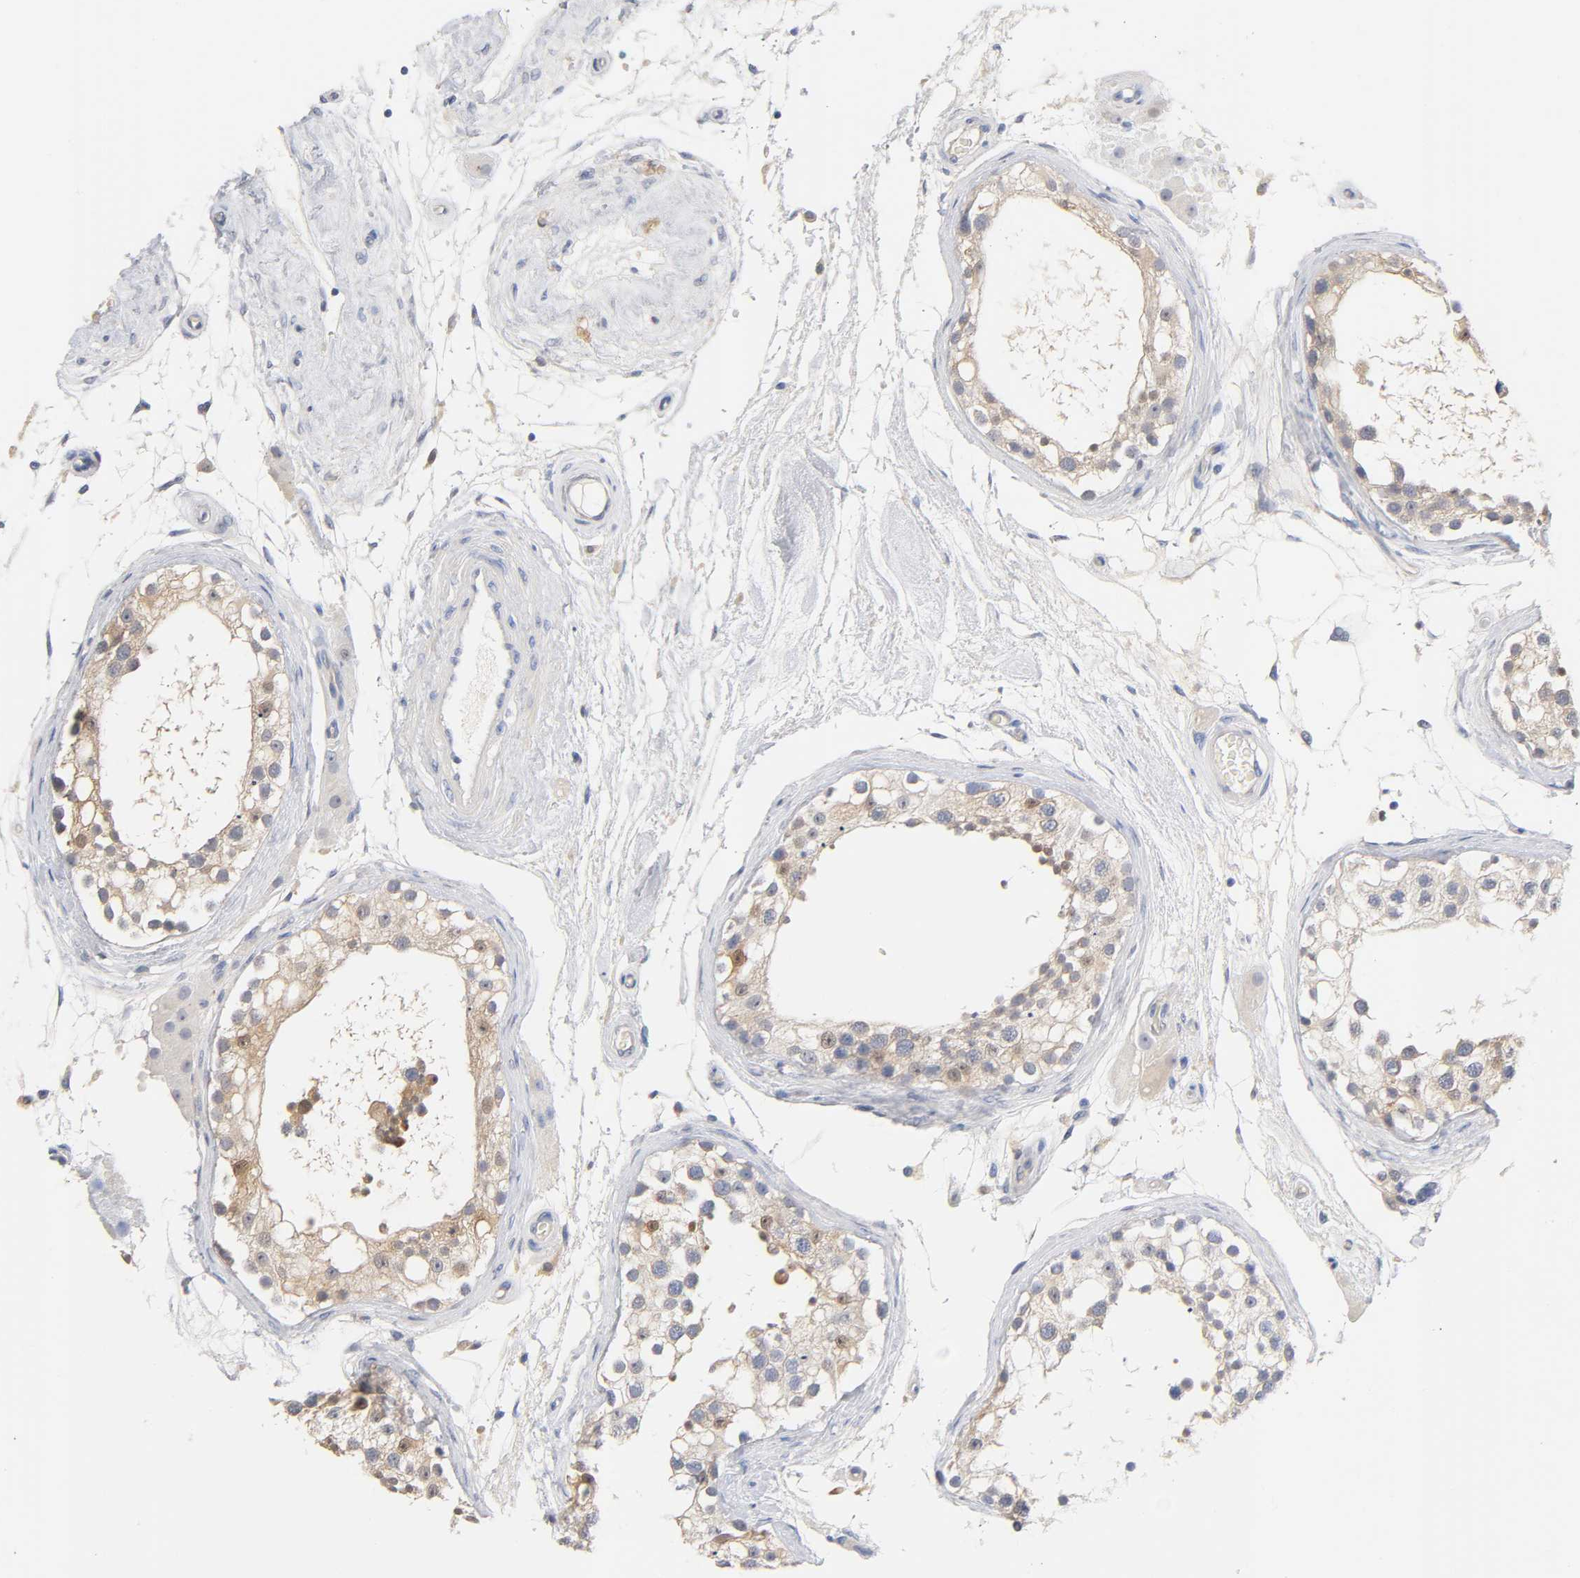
{"staining": {"intensity": "weak", "quantity": ">75%", "location": "cytoplasmic/membranous"}, "tissue": "testis", "cell_type": "Cells in seminiferous ducts", "image_type": "normal", "snomed": [{"axis": "morphology", "description": "Normal tissue, NOS"}, {"axis": "topography", "description": "Testis"}], "caption": "Unremarkable testis shows weak cytoplasmic/membranous staining in approximately >75% of cells in seminiferous ducts Nuclei are stained in blue..", "gene": "IL18", "patient": {"sex": "male", "age": 68}}